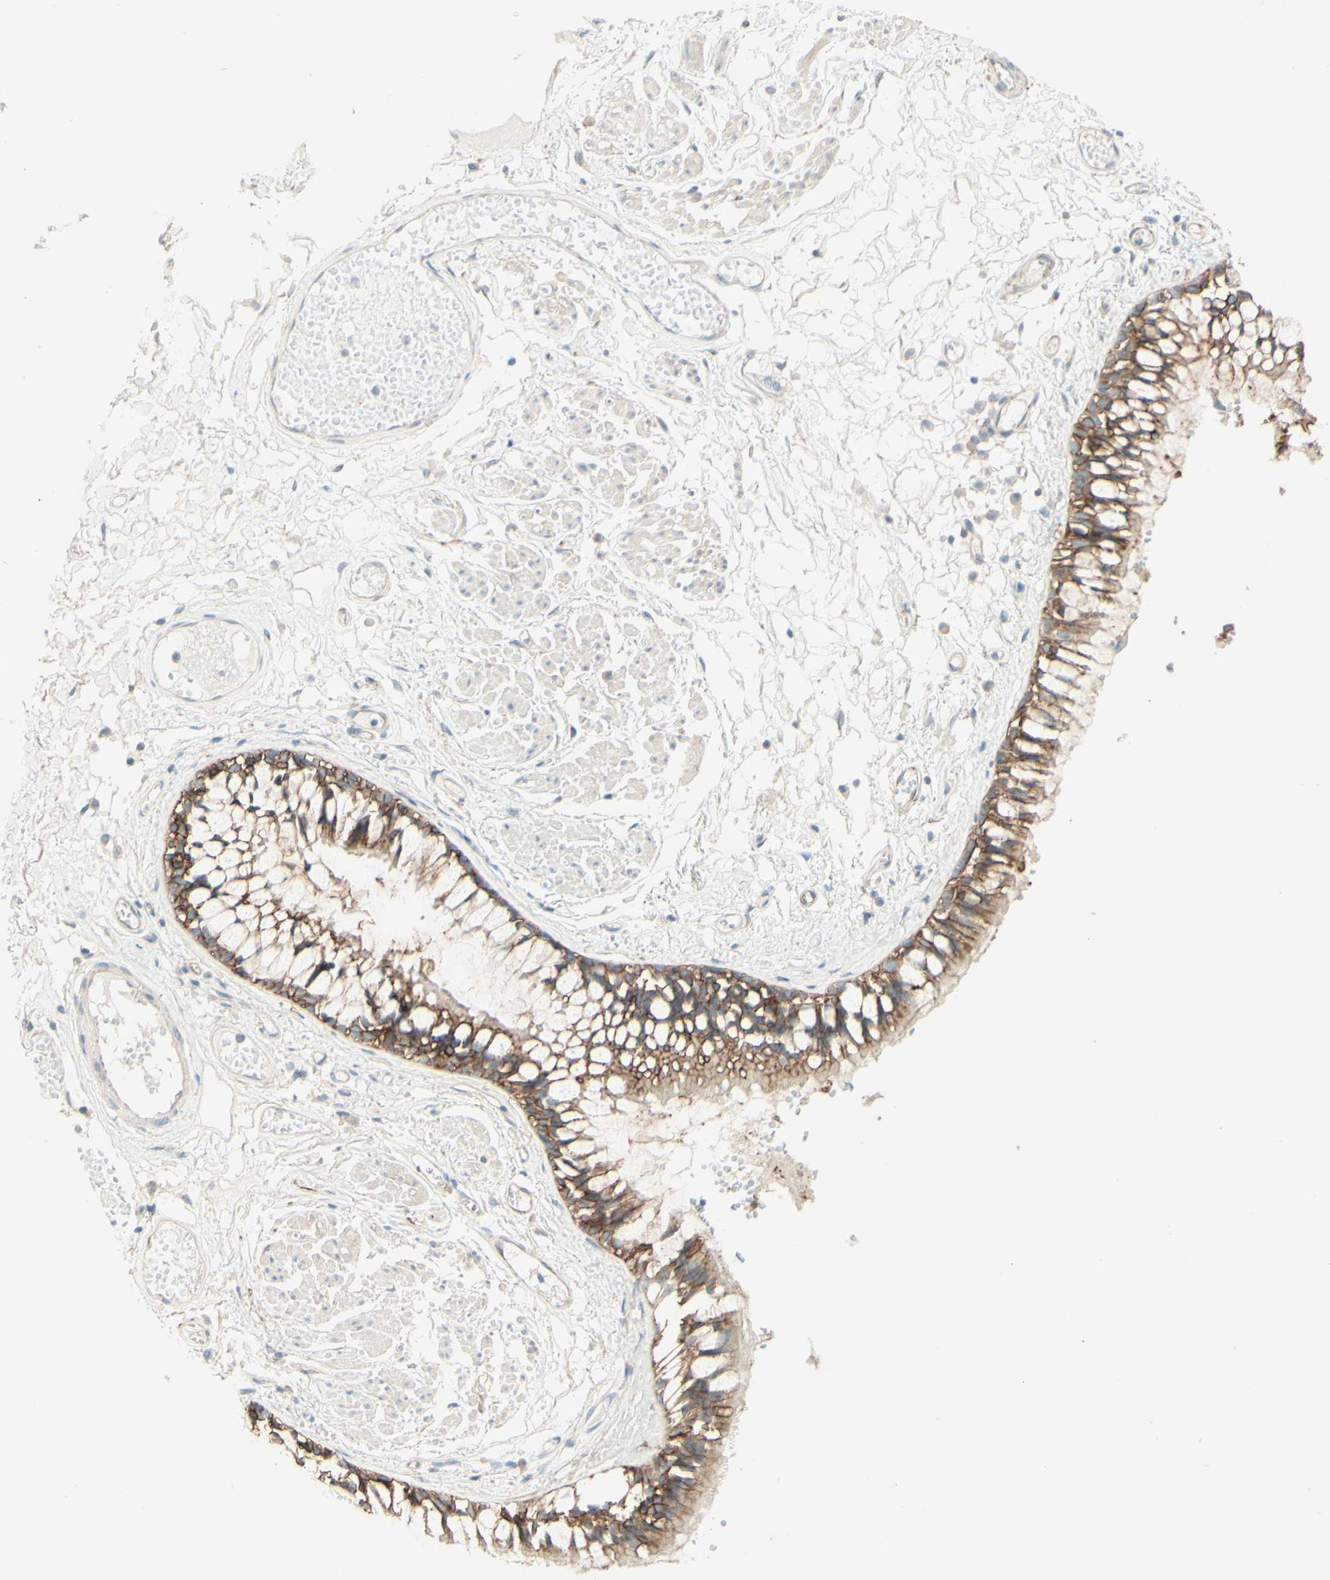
{"staining": {"intensity": "moderate", "quantity": ">75%", "location": "cytoplasmic/membranous"}, "tissue": "bronchus", "cell_type": "Respiratory epithelial cells", "image_type": "normal", "snomed": [{"axis": "morphology", "description": "Normal tissue, NOS"}, {"axis": "morphology", "description": "Inflammation, NOS"}, {"axis": "topography", "description": "Cartilage tissue"}, {"axis": "topography", "description": "Lung"}], "caption": "Immunohistochemical staining of normal human bronchus exhibits >75% levels of moderate cytoplasmic/membranous protein positivity in approximately >75% of respiratory epithelial cells. (DAB IHC with brightfield microscopy, high magnification).", "gene": "RNF149", "patient": {"sex": "male", "age": 71}}